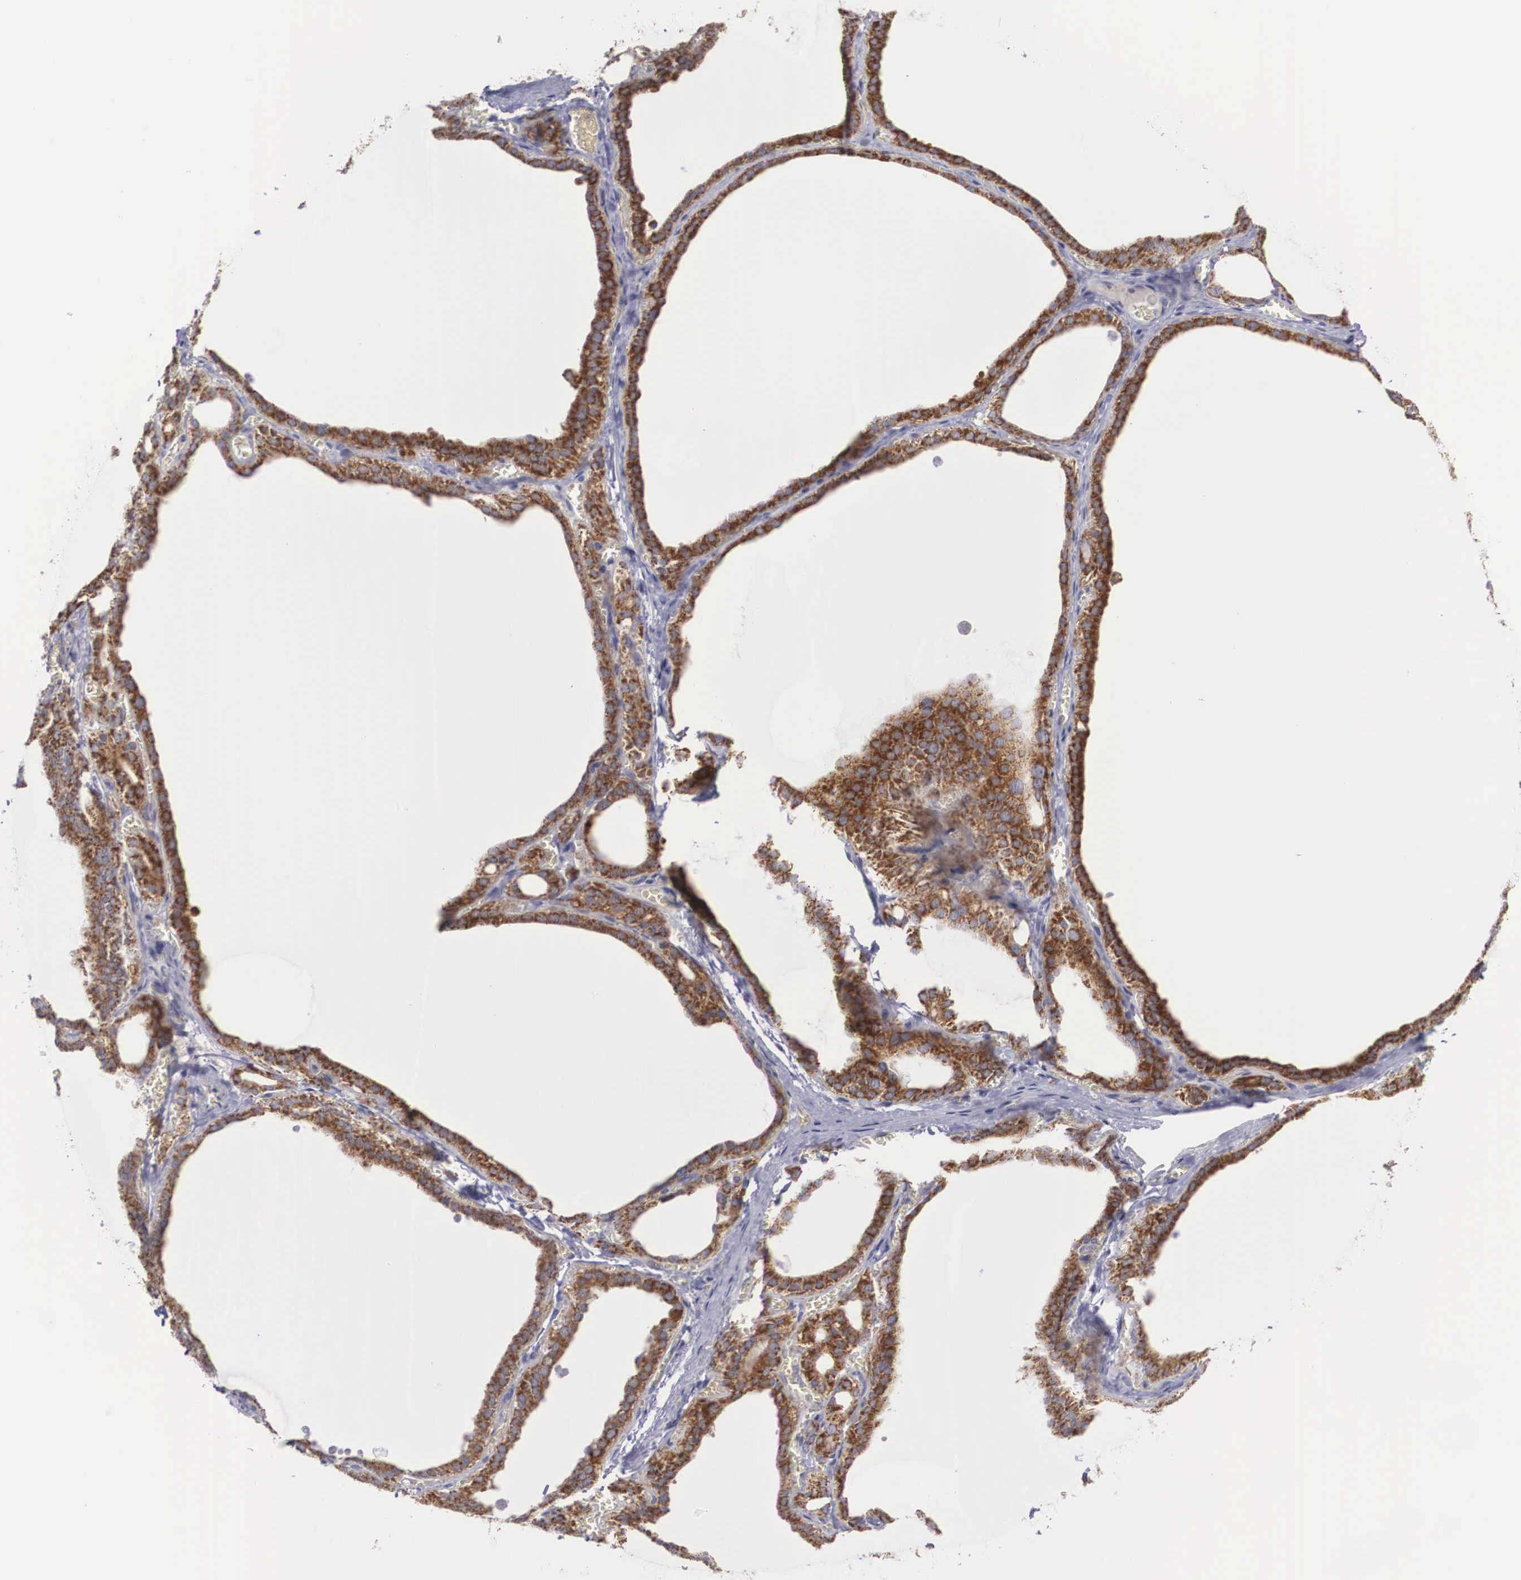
{"staining": {"intensity": "strong", "quantity": ">75%", "location": "cytoplasmic/membranous"}, "tissue": "thyroid gland", "cell_type": "Glandular cells", "image_type": "normal", "snomed": [{"axis": "morphology", "description": "Normal tissue, NOS"}, {"axis": "topography", "description": "Thyroid gland"}], "caption": "Brown immunohistochemical staining in benign human thyroid gland displays strong cytoplasmic/membranous staining in approximately >75% of glandular cells.", "gene": "NREP", "patient": {"sex": "female", "age": 55}}